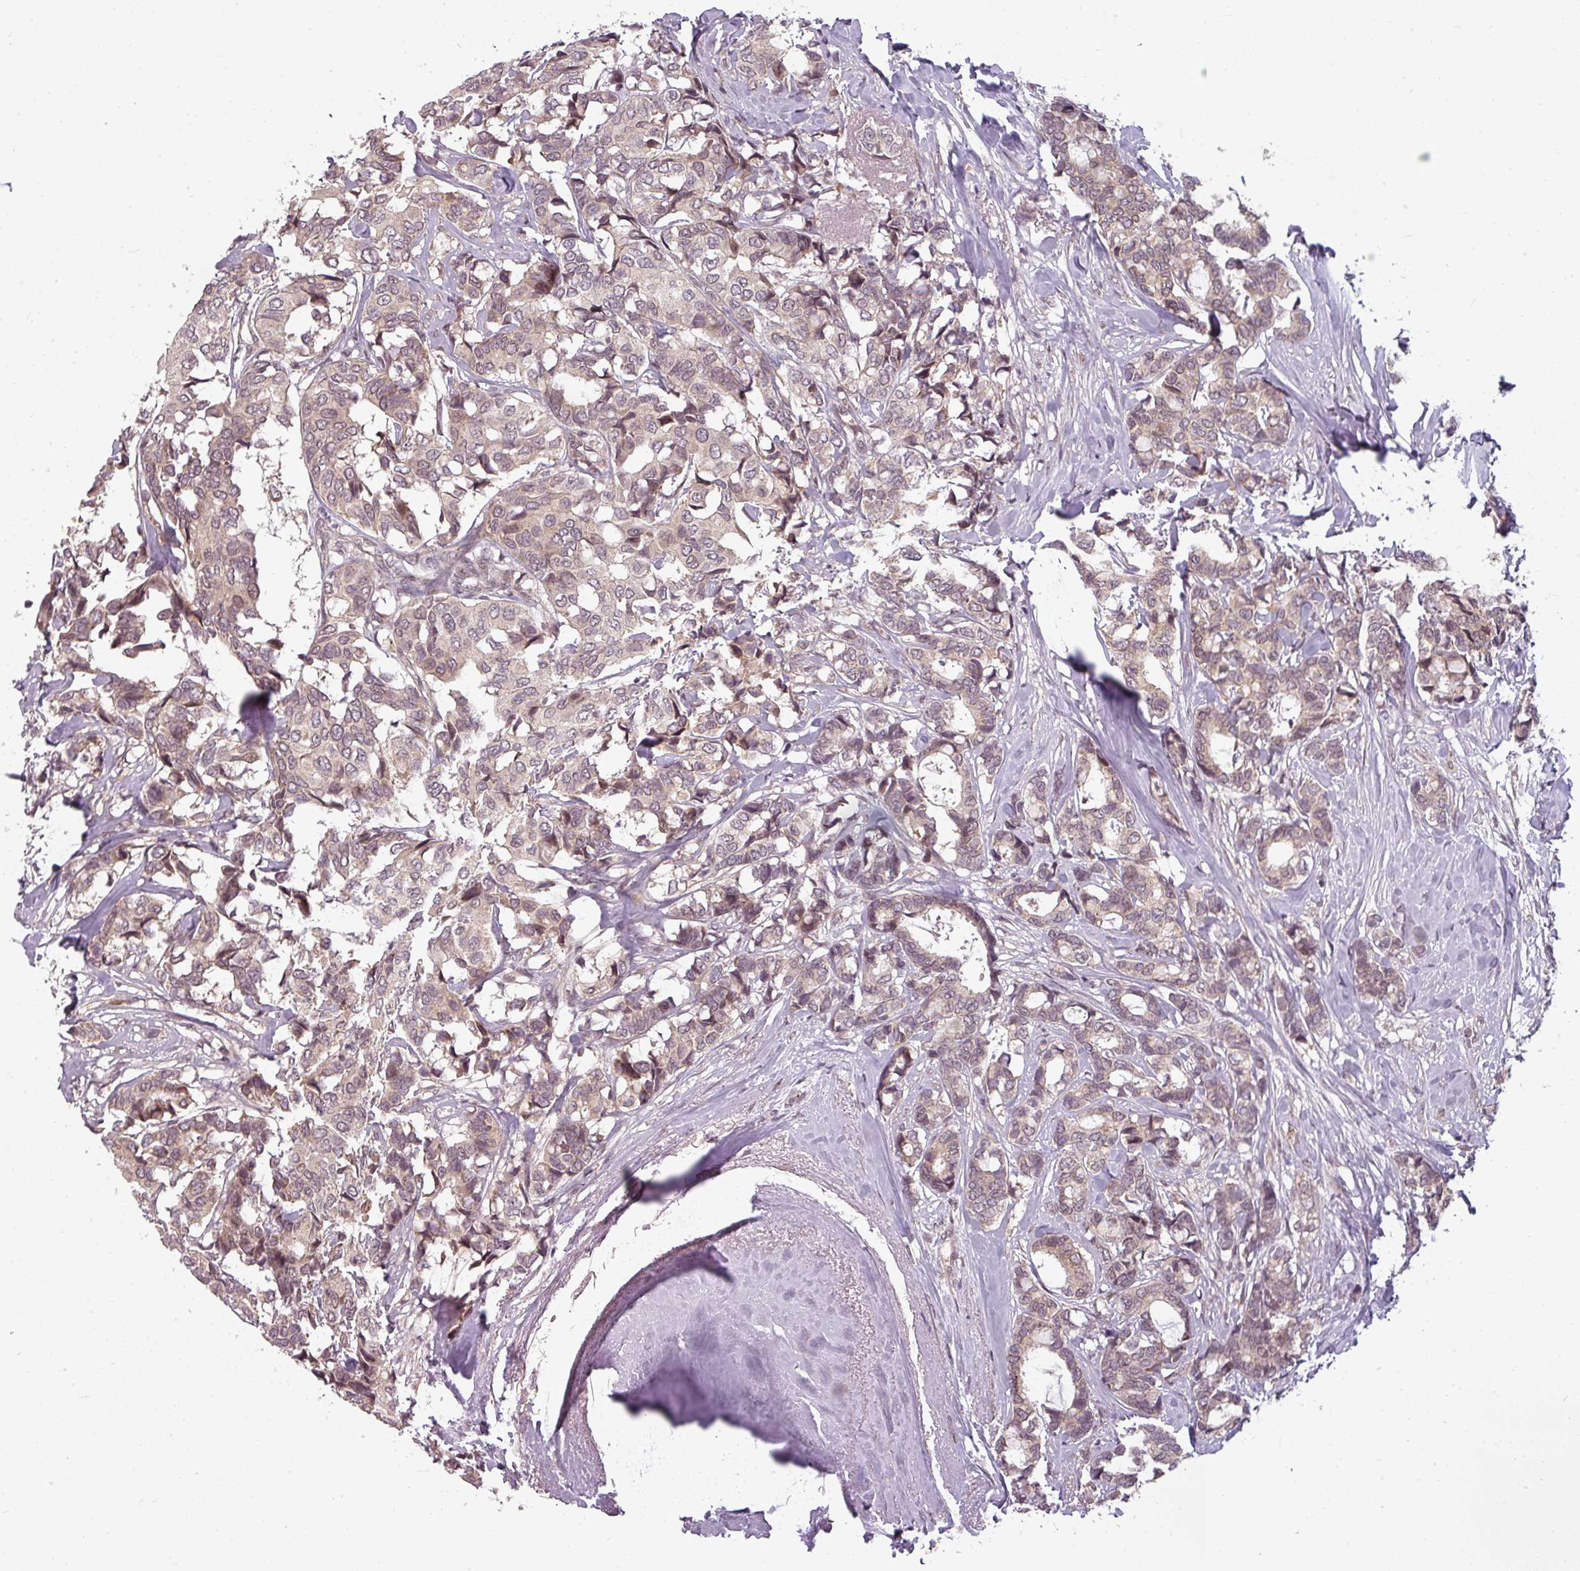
{"staining": {"intensity": "weak", "quantity": "25%-75%", "location": "cytoplasmic/membranous"}, "tissue": "breast cancer", "cell_type": "Tumor cells", "image_type": "cancer", "snomed": [{"axis": "morphology", "description": "Duct carcinoma"}, {"axis": "topography", "description": "Breast"}], "caption": "Immunohistochemical staining of breast cancer reveals weak cytoplasmic/membranous protein positivity in approximately 25%-75% of tumor cells.", "gene": "CLIC1", "patient": {"sex": "female", "age": 87}}